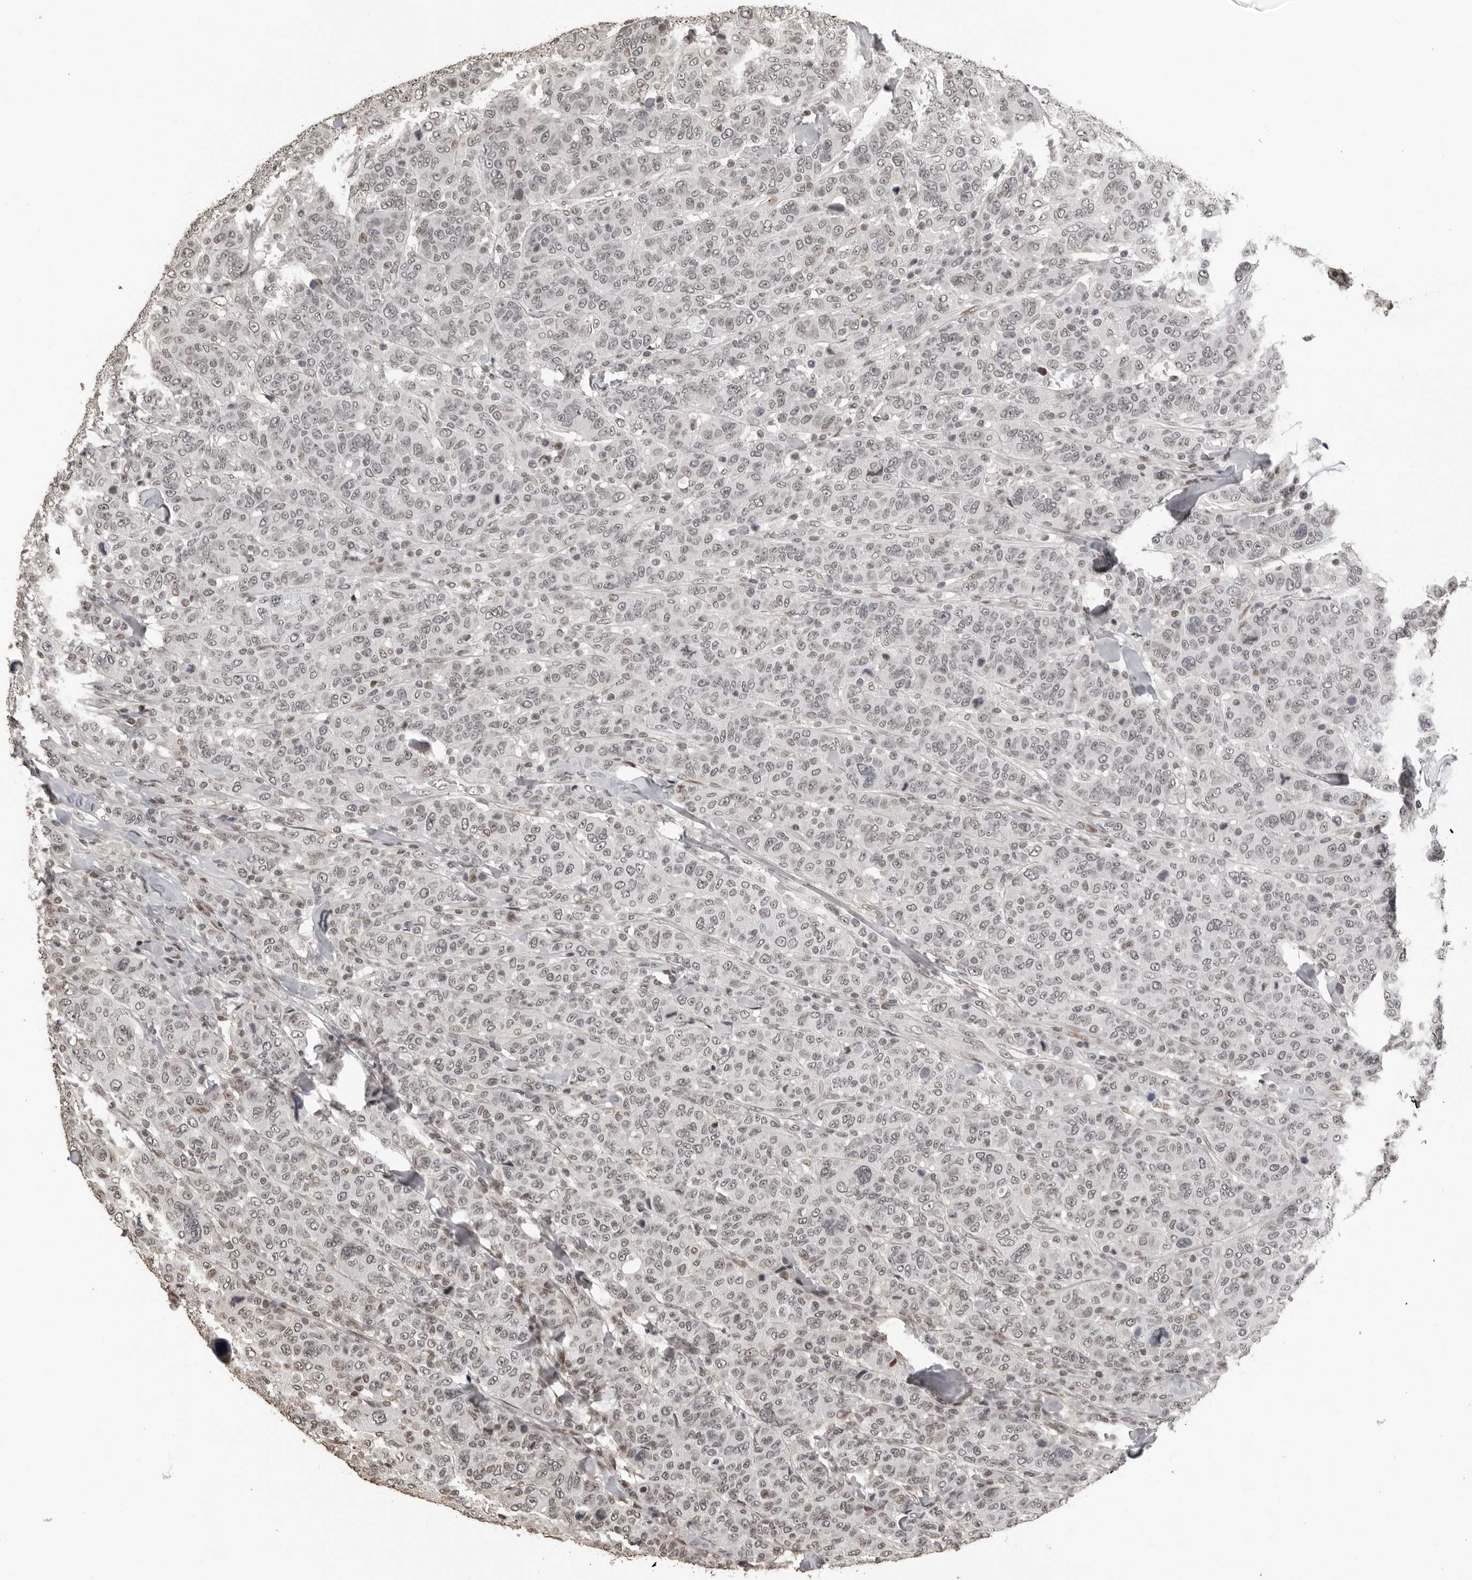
{"staining": {"intensity": "weak", "quantity": "25%-75%", "location": "nuclear"}, "tissue": "breast cancer", "cell_type": "Tumor cells", "image_type": "cancer", "snomed": [{"axis": "morphology", "description": "Duct carcinoma"}, {"axis": "topography", "description": "Breast"}], "caption": "Immunohistochemistry (DAB) staining of human breast cancer (infiltrating ductal carcinoma) demonstrates weak nuclear protein staining in about 25%-75% of tumor cells. (IHC, brightfield microscopy, high magnification).", "gene": "ORC1", "patient": {"sex": "female", "age": 37}}